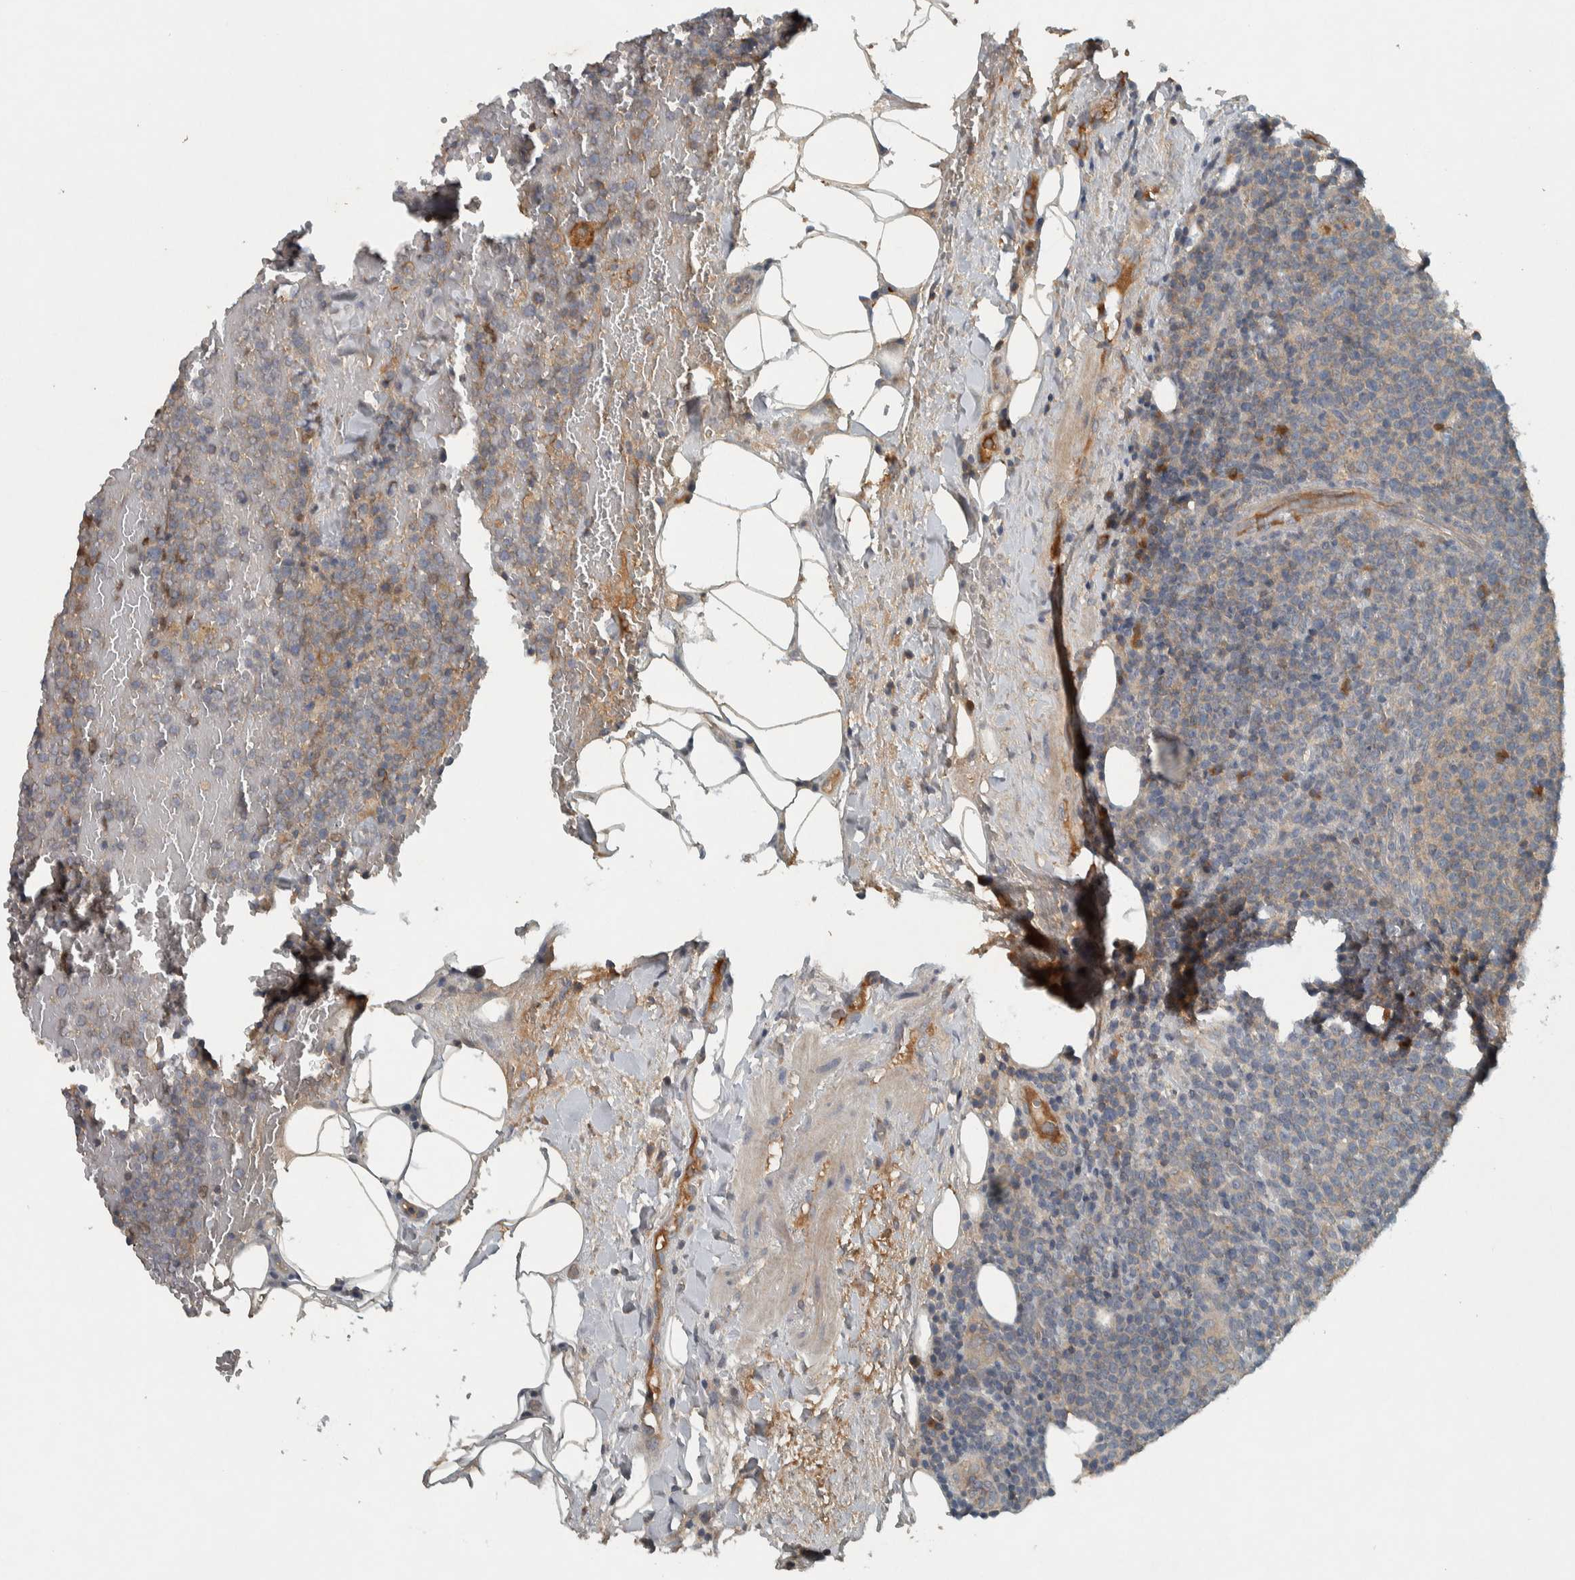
{"staining": {"intensity": "moderate", "quantity": "25%-75%", "location": "cytoplasmic/membranous"}, "tissue": "lymphoma", "cell_type": "Tumor cells", "image_type": "cancer", "snomed": [{"axis": "morphology", "description": "Malignant lymphoma, non-Hodgkin's type, High grade"}, {"axis": "topography", "description": "Lymph node"}], "caption": "Malignant lymphoma, non-Hodgkin's type (high-grade) stained with DAB immunohistochemistry displays medium levels of moderate cytoplasmic/membranous expression in about 25%-75% of tumor cells. (IHC, brightfield microscopy, high magnification).", "gene": "CLCN2", "patient": {"sex": "male", "age": 61}}